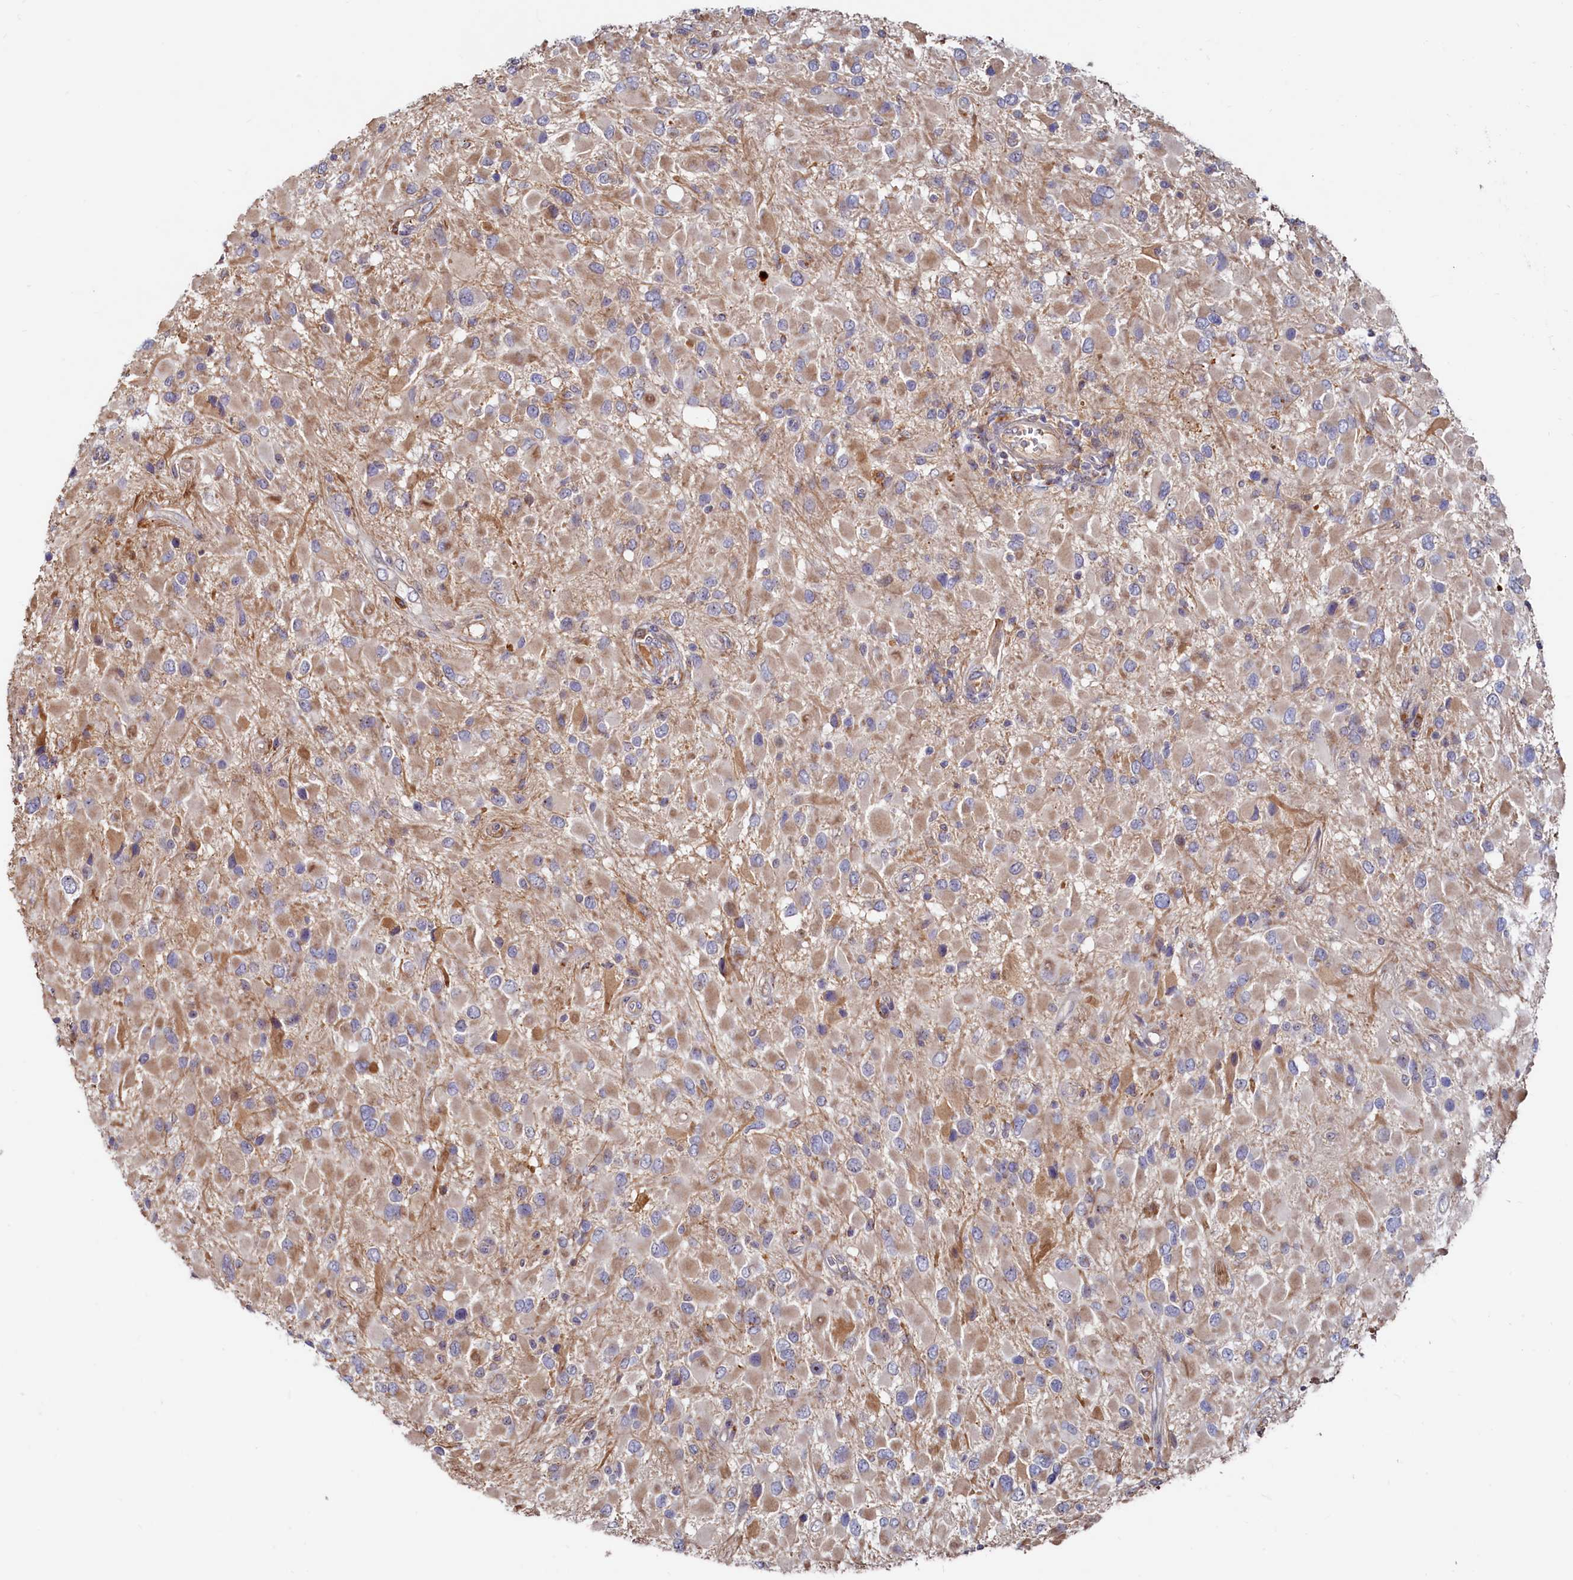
{"staining": {"intensity": "weak", "quantity": ">75%", "location": "cytoplasmic/membranous"}, "tissue": "glioma", "cell_type": "Tumor cells", "image_type": "cancer", "snomed": [{"axis": "morphology", "description": "Glioma, malignant, High grade"}, {"axis": "topography", "description": "Brain"}], "caption": "Malignant high-grade glioma stained with a brown dye reveals weak cytoplasmic/membranous positive positivity in approximately >75% of tumor cells.", "gene": "RGS7BP", "patient": {"sex": "male", "age": 53}}